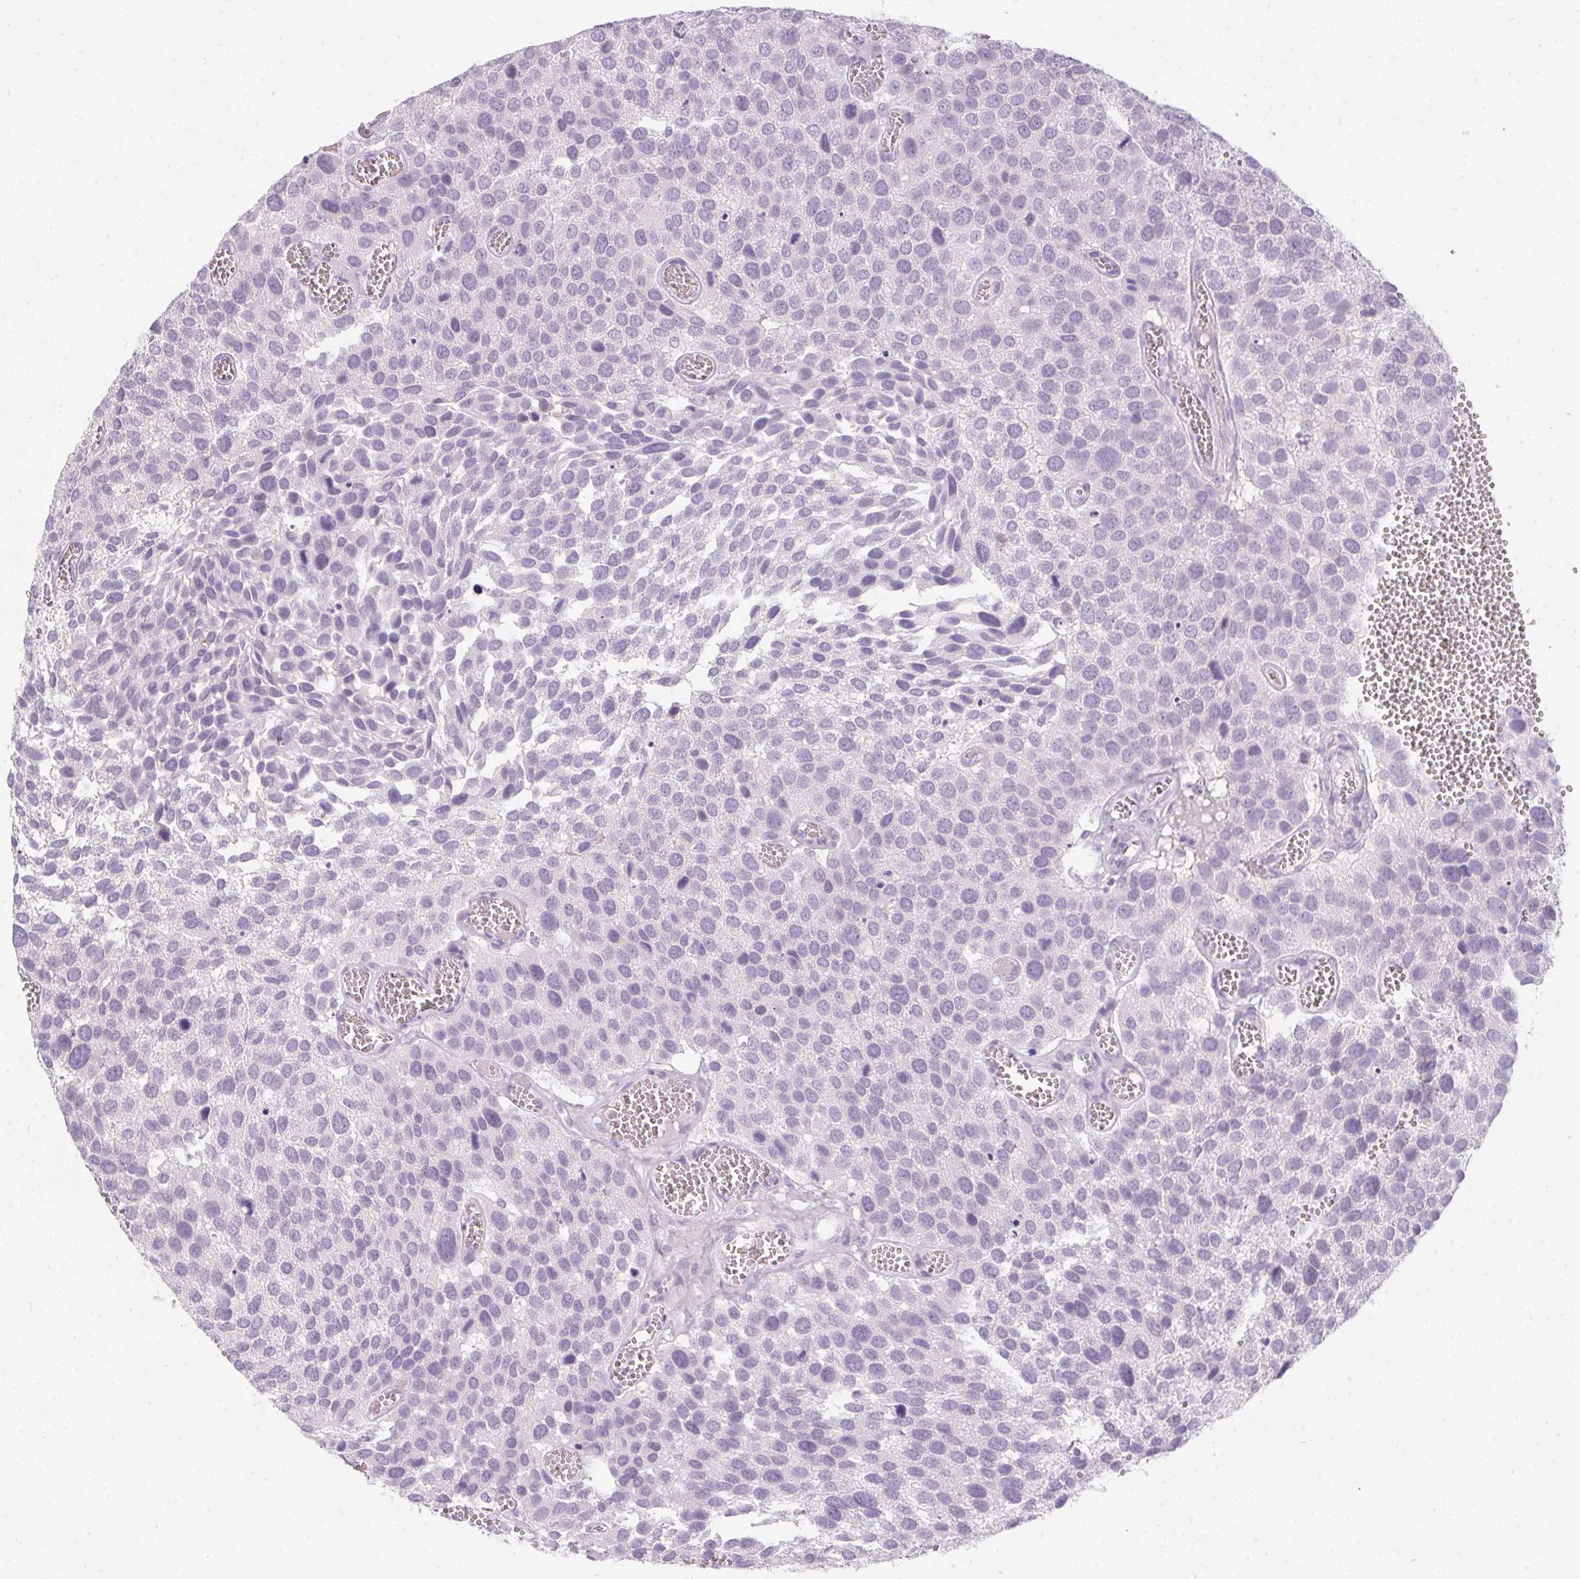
{"staining": {"intensity": "negative", "quantity": "none", "location": "none"}, "tissue": "urothelial cancer", "cell_type": "Tumor cells", "image_type": "cancer", "snomed": [{"axis": "morphology", "description": "Urothelial carcinoma, Low grade"}, {"axis": "topography", "description": "Urinary bladder"}], "caption": "Tumor cells are negative for brown protein staining in urothelial cancer.", "gene": "ECPAS", "patient": {"sex": "female", "age": 69}}